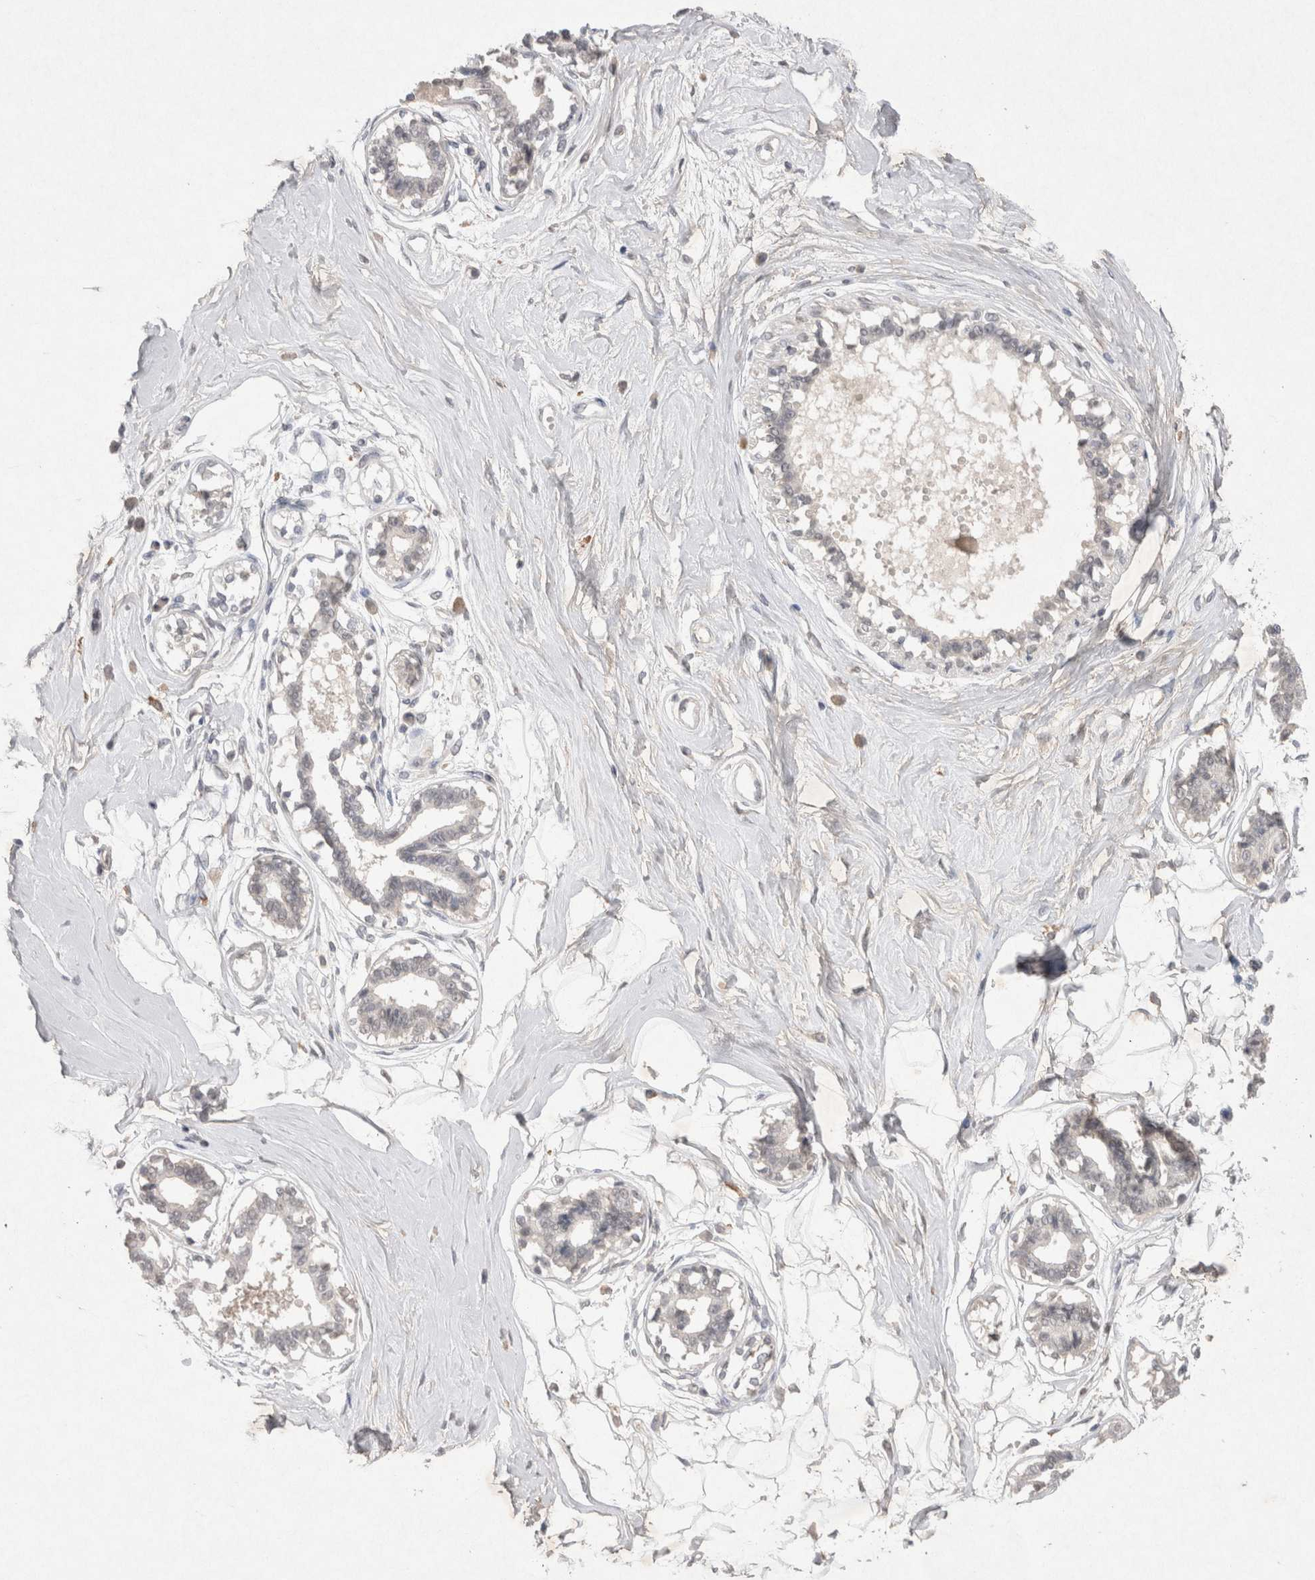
{"staining": {"intensity": "negative", "quantity": "none", "location": "none"}, "tissue": "breast", "cell_type": "Adipocytes", "image_type": "normal", "snomed": [{"axis": "morphology", "description": "Normal tissue, NOS"}, {"axis": "topography", "description": "Breast"}], "caption": "Breast stained for a protein using IHC demonstrates no staining adipocytes.", "gene": "LYVE1", "patient": {"sex": "female", "age": 45}}